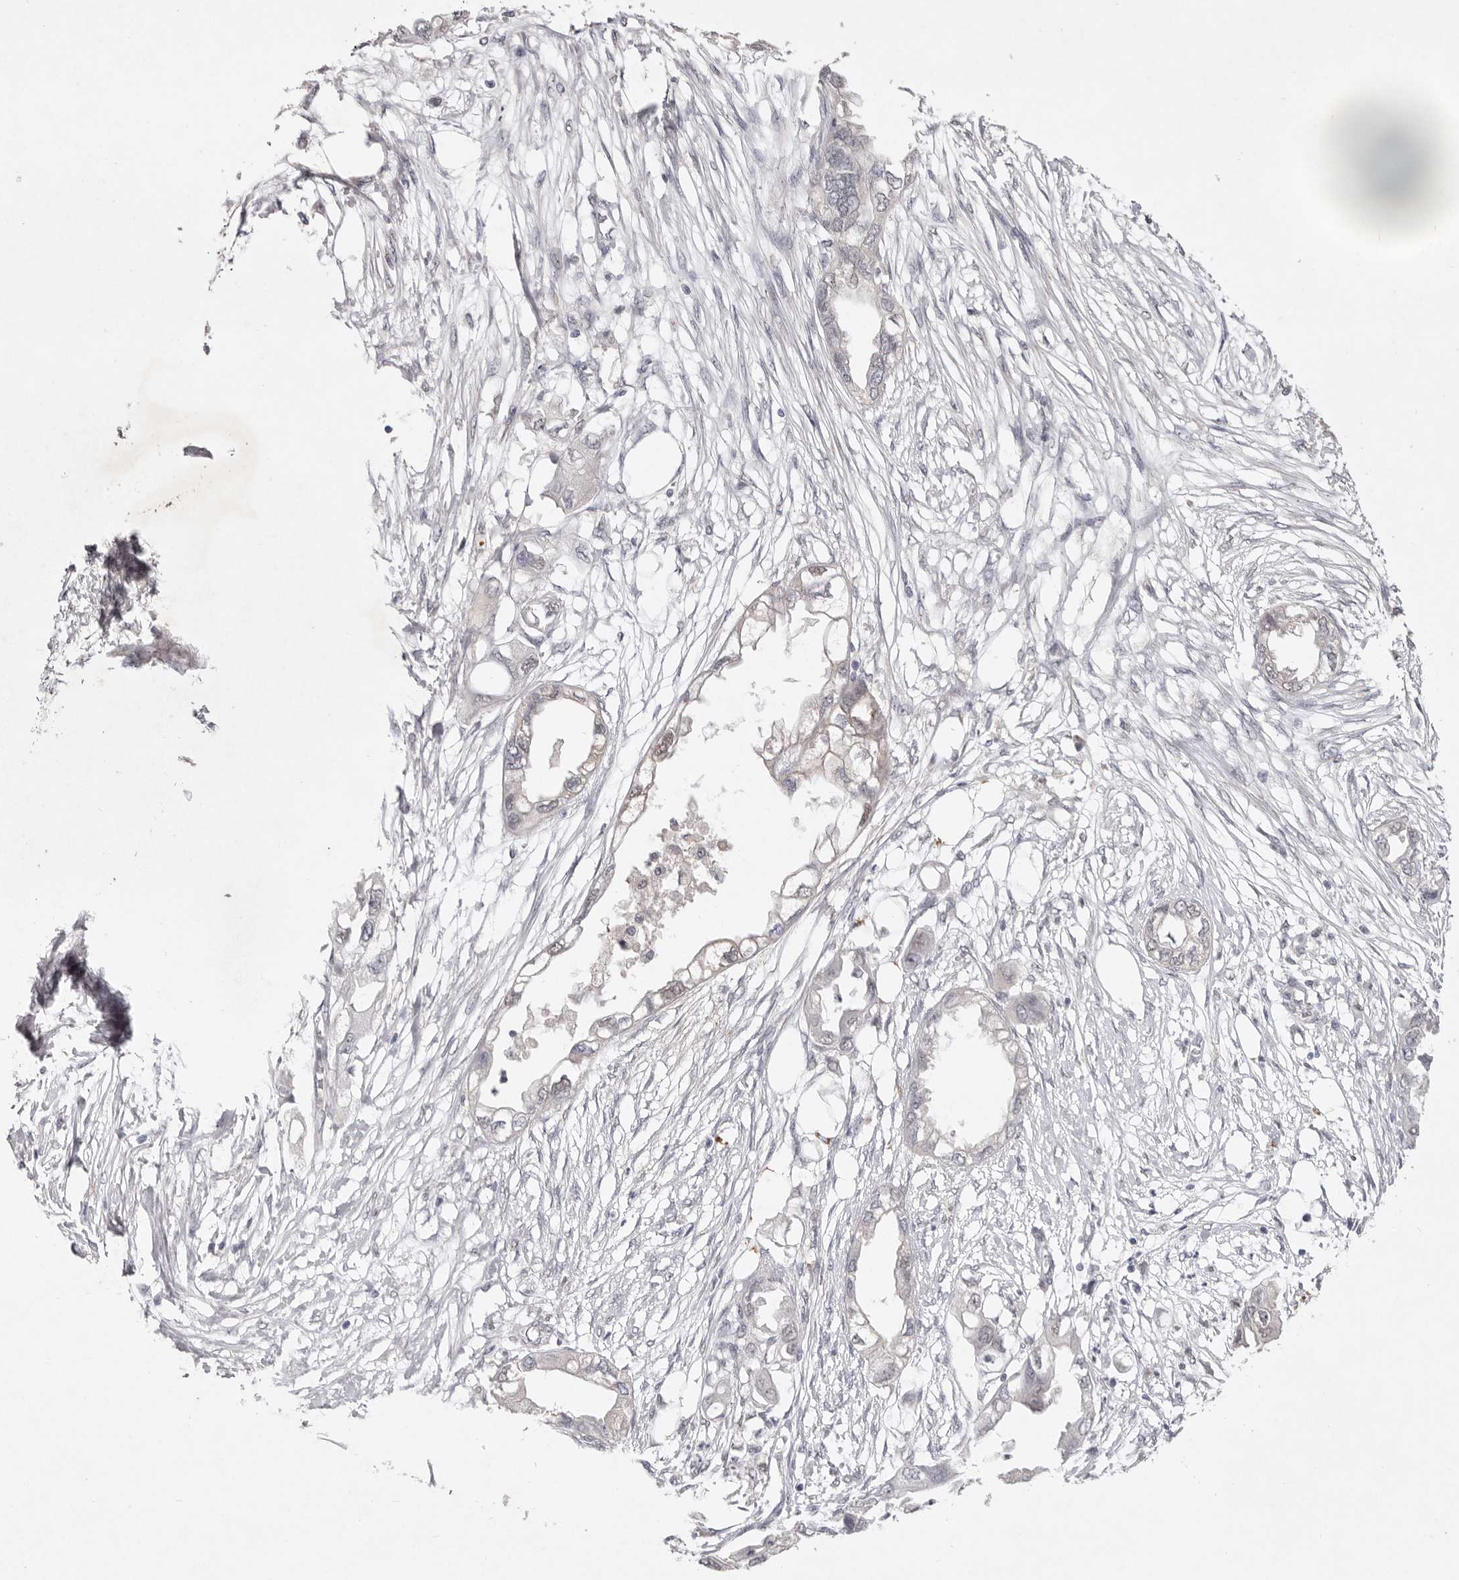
{"staining": {"intensity": "negative", "quantity": "none", "location": "none"}, "tissue": "endometrial cancer", "cell_type": "Tumor cells", "image_type": "cancer", "snomed": [{"axis": "morphology", "description": "Adenocarcinoma, NOS"}, {"axis": "morphology", "description": "Adenocarcinoma, metastatic, NOS"}, {"axis": "topography", "description": "Adipose tissue"}, {"axis": "topography", "description": "Endometrium"}], "caption": "Immunohistochemical staining of human metastatic adenocarcinoma (endometrial) demonstrates no significant positivity in tumor cells.", "gene": "TADA1", "patient": {"sex": "female", "age": 67}}